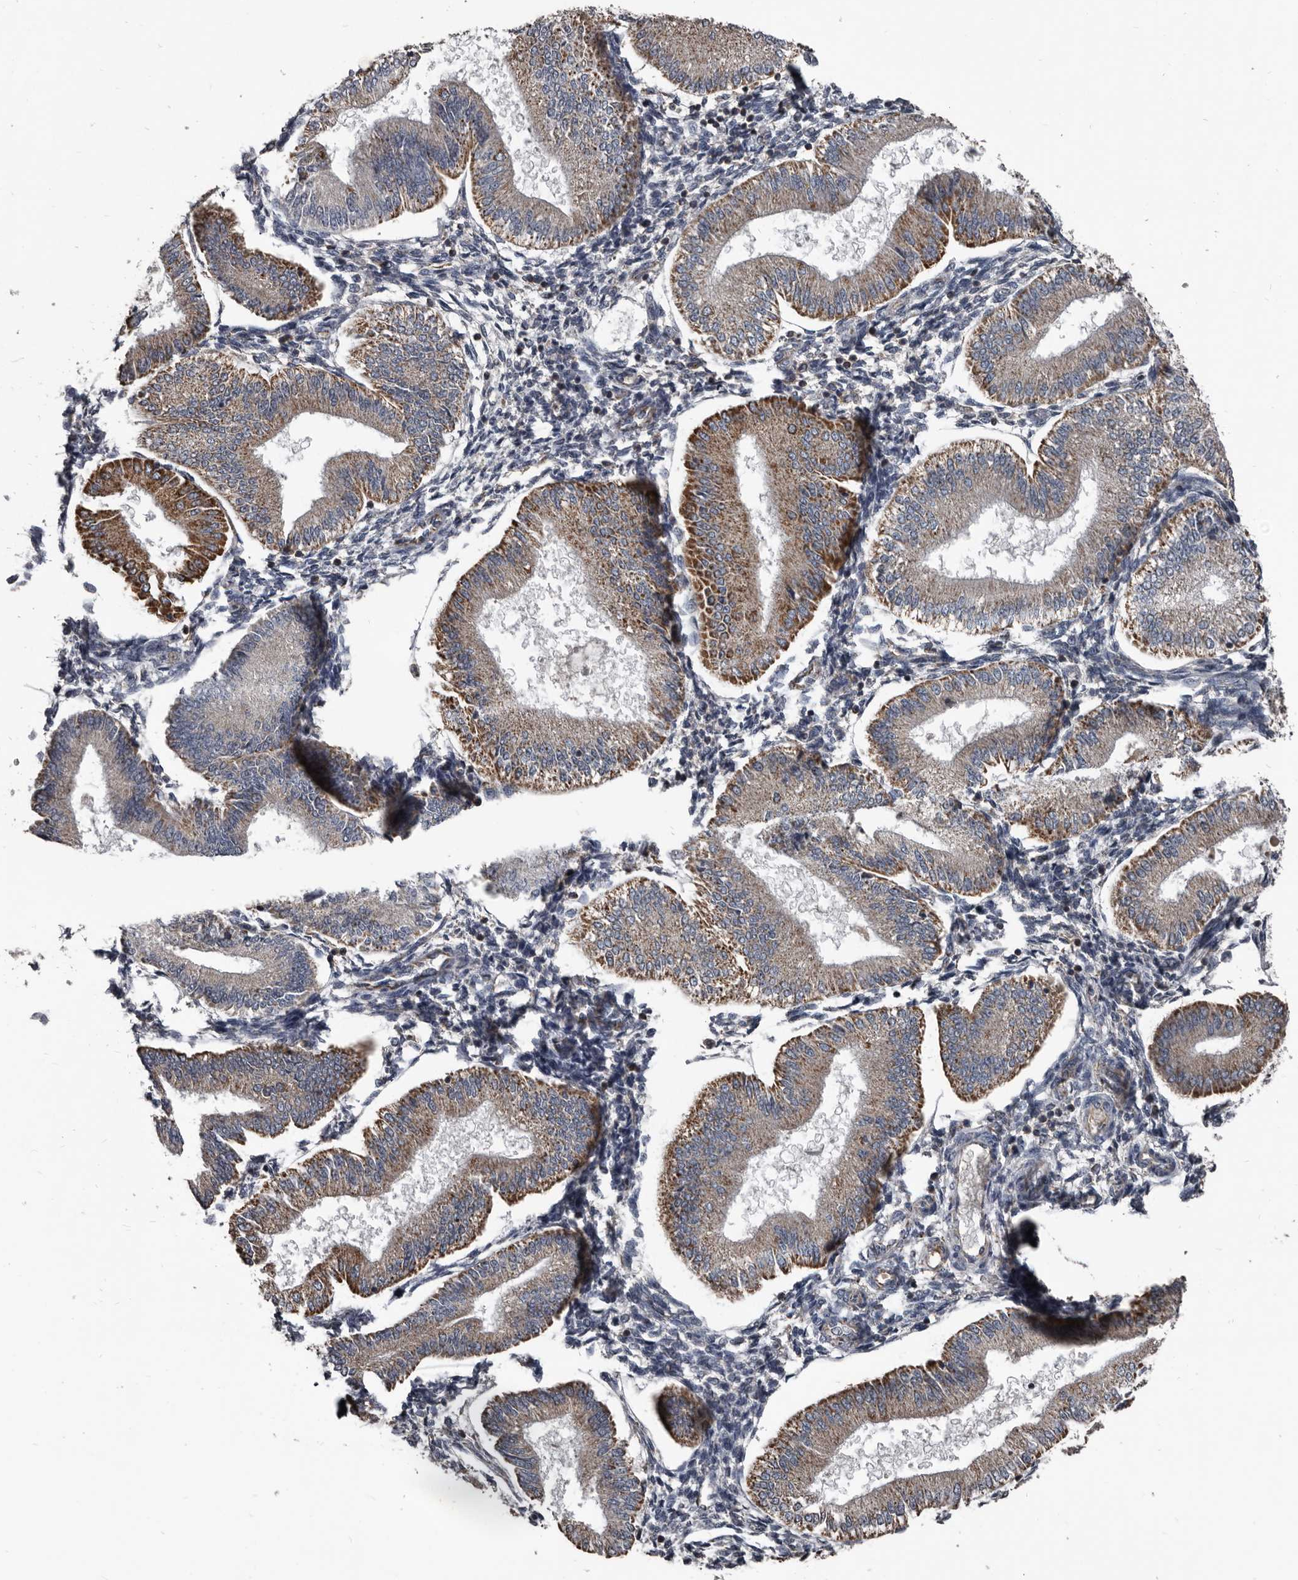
{"staining": {"intensity": "negative", "quantity": "none", "location": "none"}, "tissue": "endometrium", "cell_type": "Cells in endometrial stroma", "image_type": "normal", "snomed": [{"axis": "morphology", "description": "Normal tissue, NOS"}, {"axis": "topography", "description": "Endometrium"}], "caption": "Immunohistochemical staining of unremarkable endometrium shows no significant expression in cells in endometrial stroma.", "gene": "GREB1", "patient": {"sex": "female", "age": 39}}